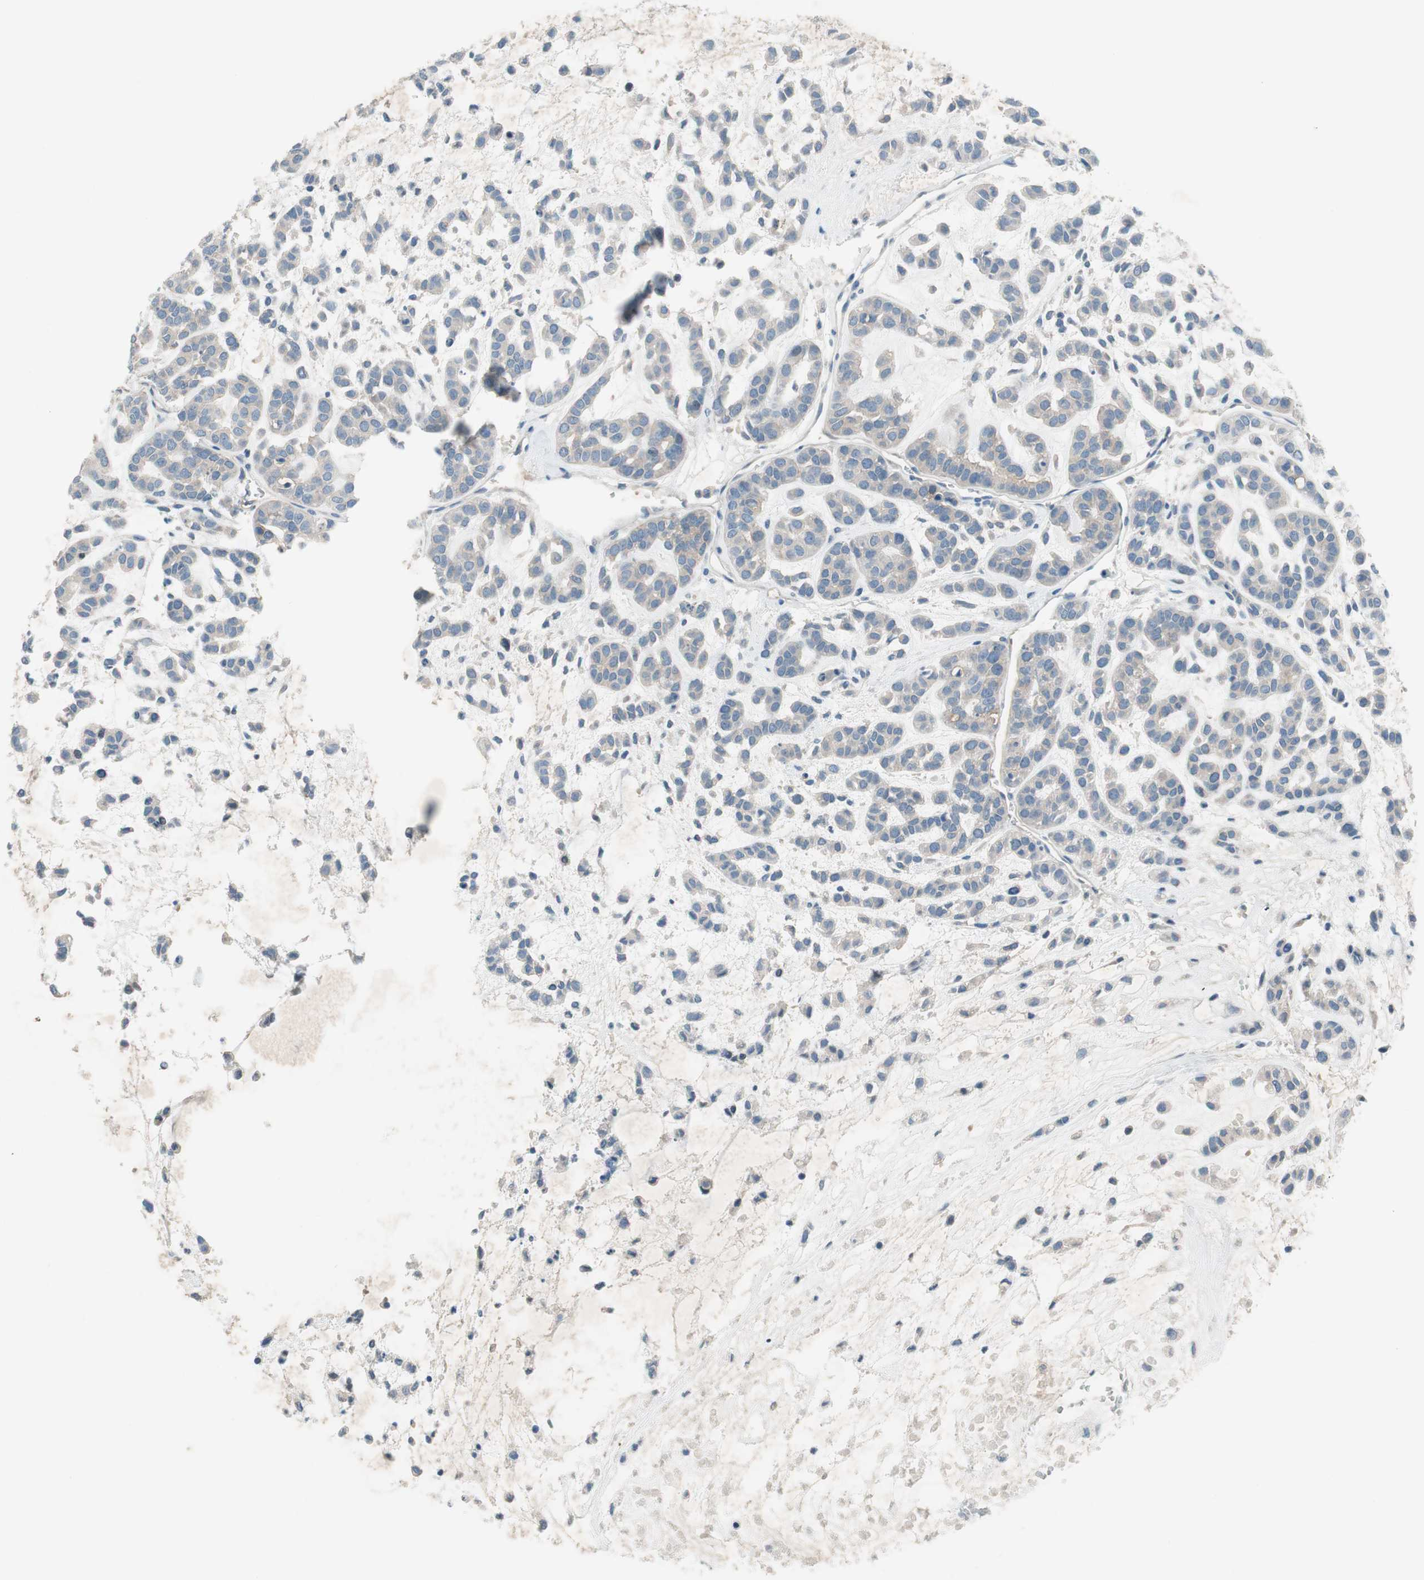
{"staining": {"intensity": "negative", "quantity": "none", "location": "none"}, "tissue": "head and neck cancer", "cell_type": "Tumor cells", "image_type": "cancer", "snomed": [{"axis": "morphology", "description": "Adenocarcinoma, NOS"}, {"axis": "morphology", "description": "Adenoma, NOS"}, {"axis": "topography", "description": "Head-Neck"}], "caption": "DAB (3,3'-diaminobenzidine) immunohistochemical staining of human head and neck cancer exhibits no significant positivity in tumor cells.", "gene": "PRRG4", "patient": {"sex": "female", "age": 55}}